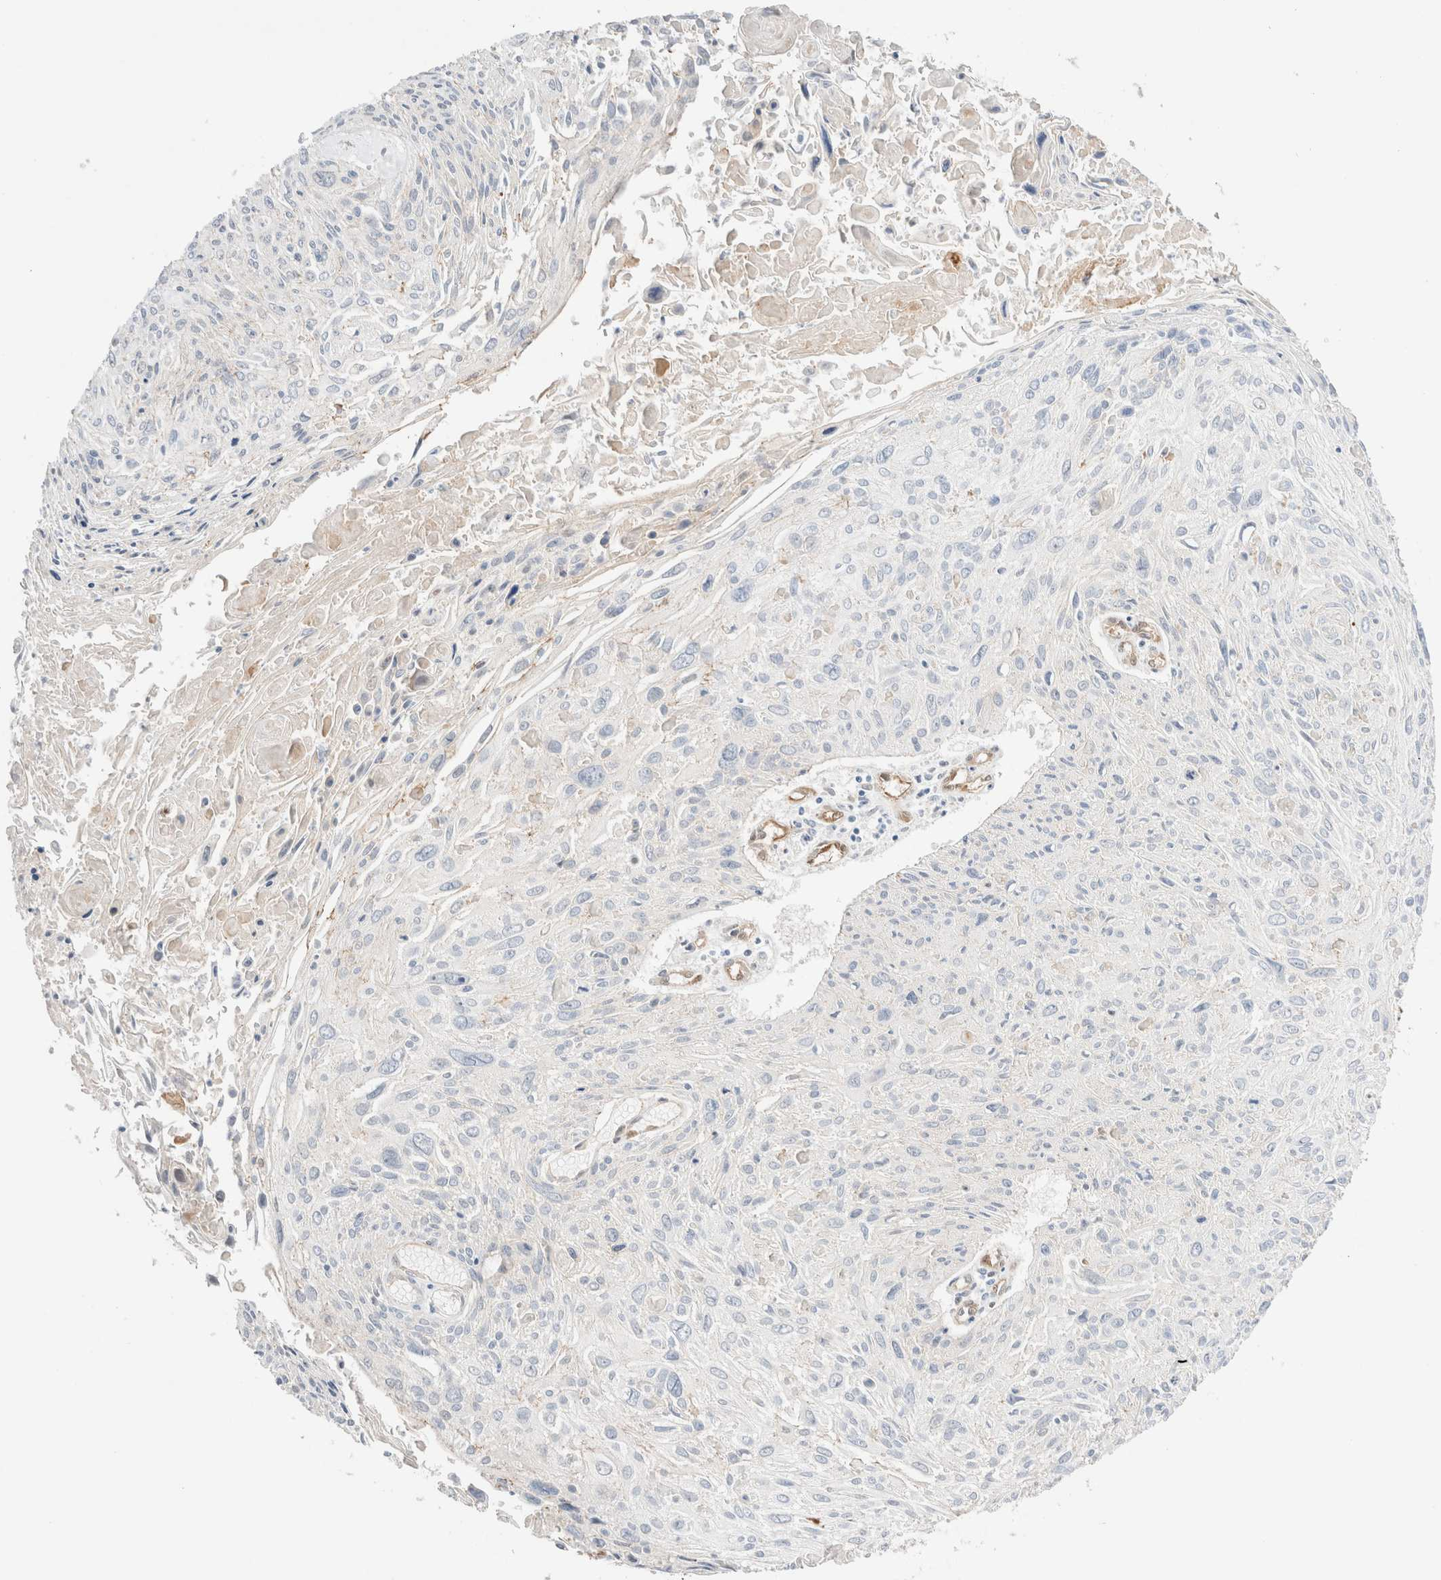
{"staining": {"intensity": "negative", "quantity": "none", "location": "none"}, "tissue": "cervical cancer", "cell_type": "Tumor cells", "image_type": "cancer", "snomed": [{"axis": "morphology", "description": "Squamous cell carcinoma, NOS"}, {"axis": "topography", "description": "Cervix"}], "caption": "Immunohistochemistry (IHC) image of squamous cell carcinoma (cervical) stained for a protein (brown), which shows no positivity in tumor cells.", "gene": "LMCD1", "patient": {"sex": "female", "age": 51}}